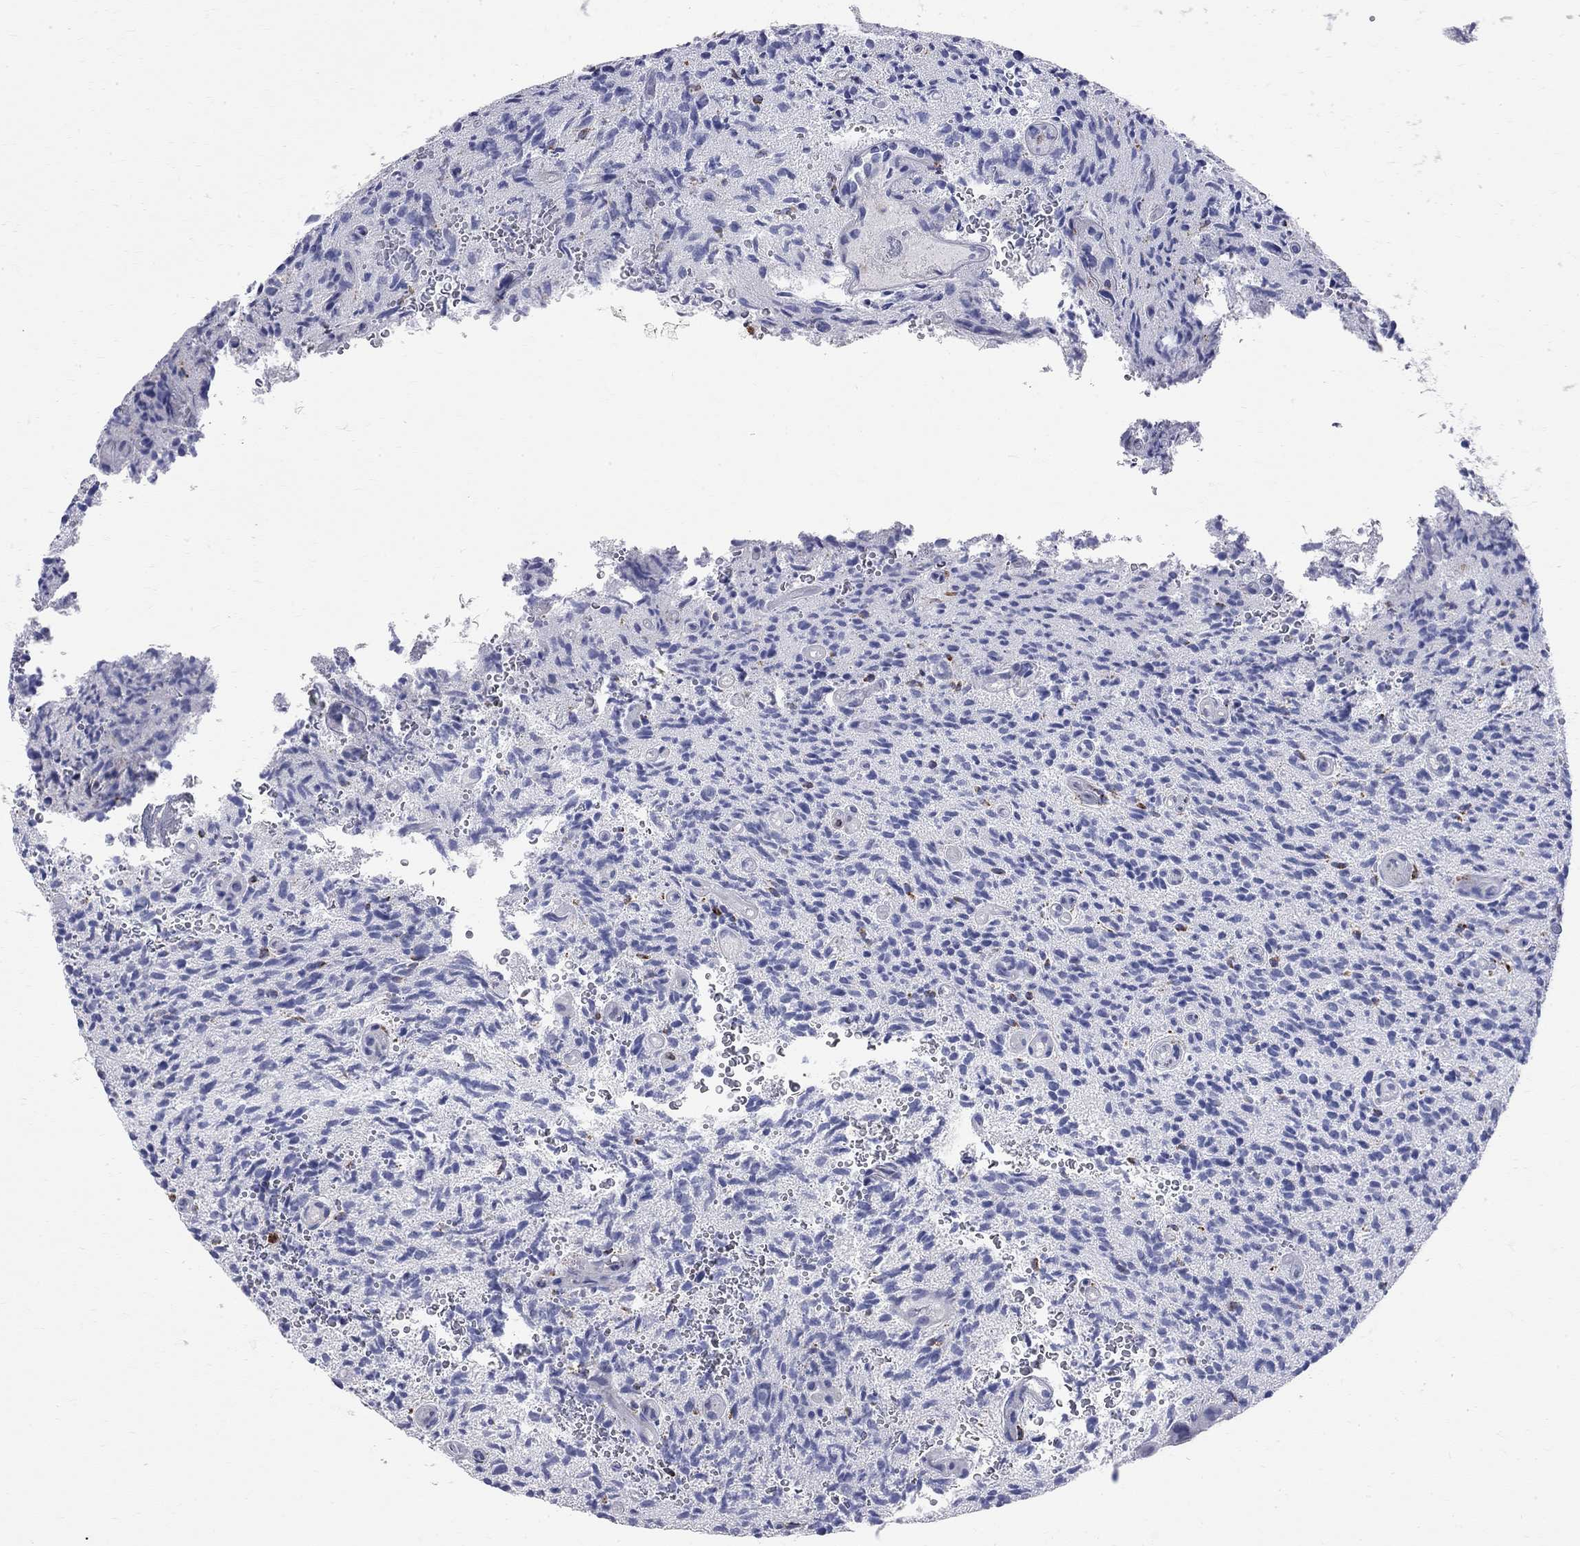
{"staining": {"intensity": "negative", "quantity": "none", "location": "none"}, "tissue": "glioma", "cell_type": "Tumor cells", "image_type": "cancer", "snomed": [{"axis": "morphology", "description": "Glioma, malignant, High grade"}, {"axis": "topography", "description": "Brain"}], "caption": "Glioma was stained to show a protein in brown. There is no significant expression in tumor cells. (DAB immunohistochemistry (IHC), high magnification).", "gene": "ACSL1", "patient": {"sex": "male", "age": 64}}